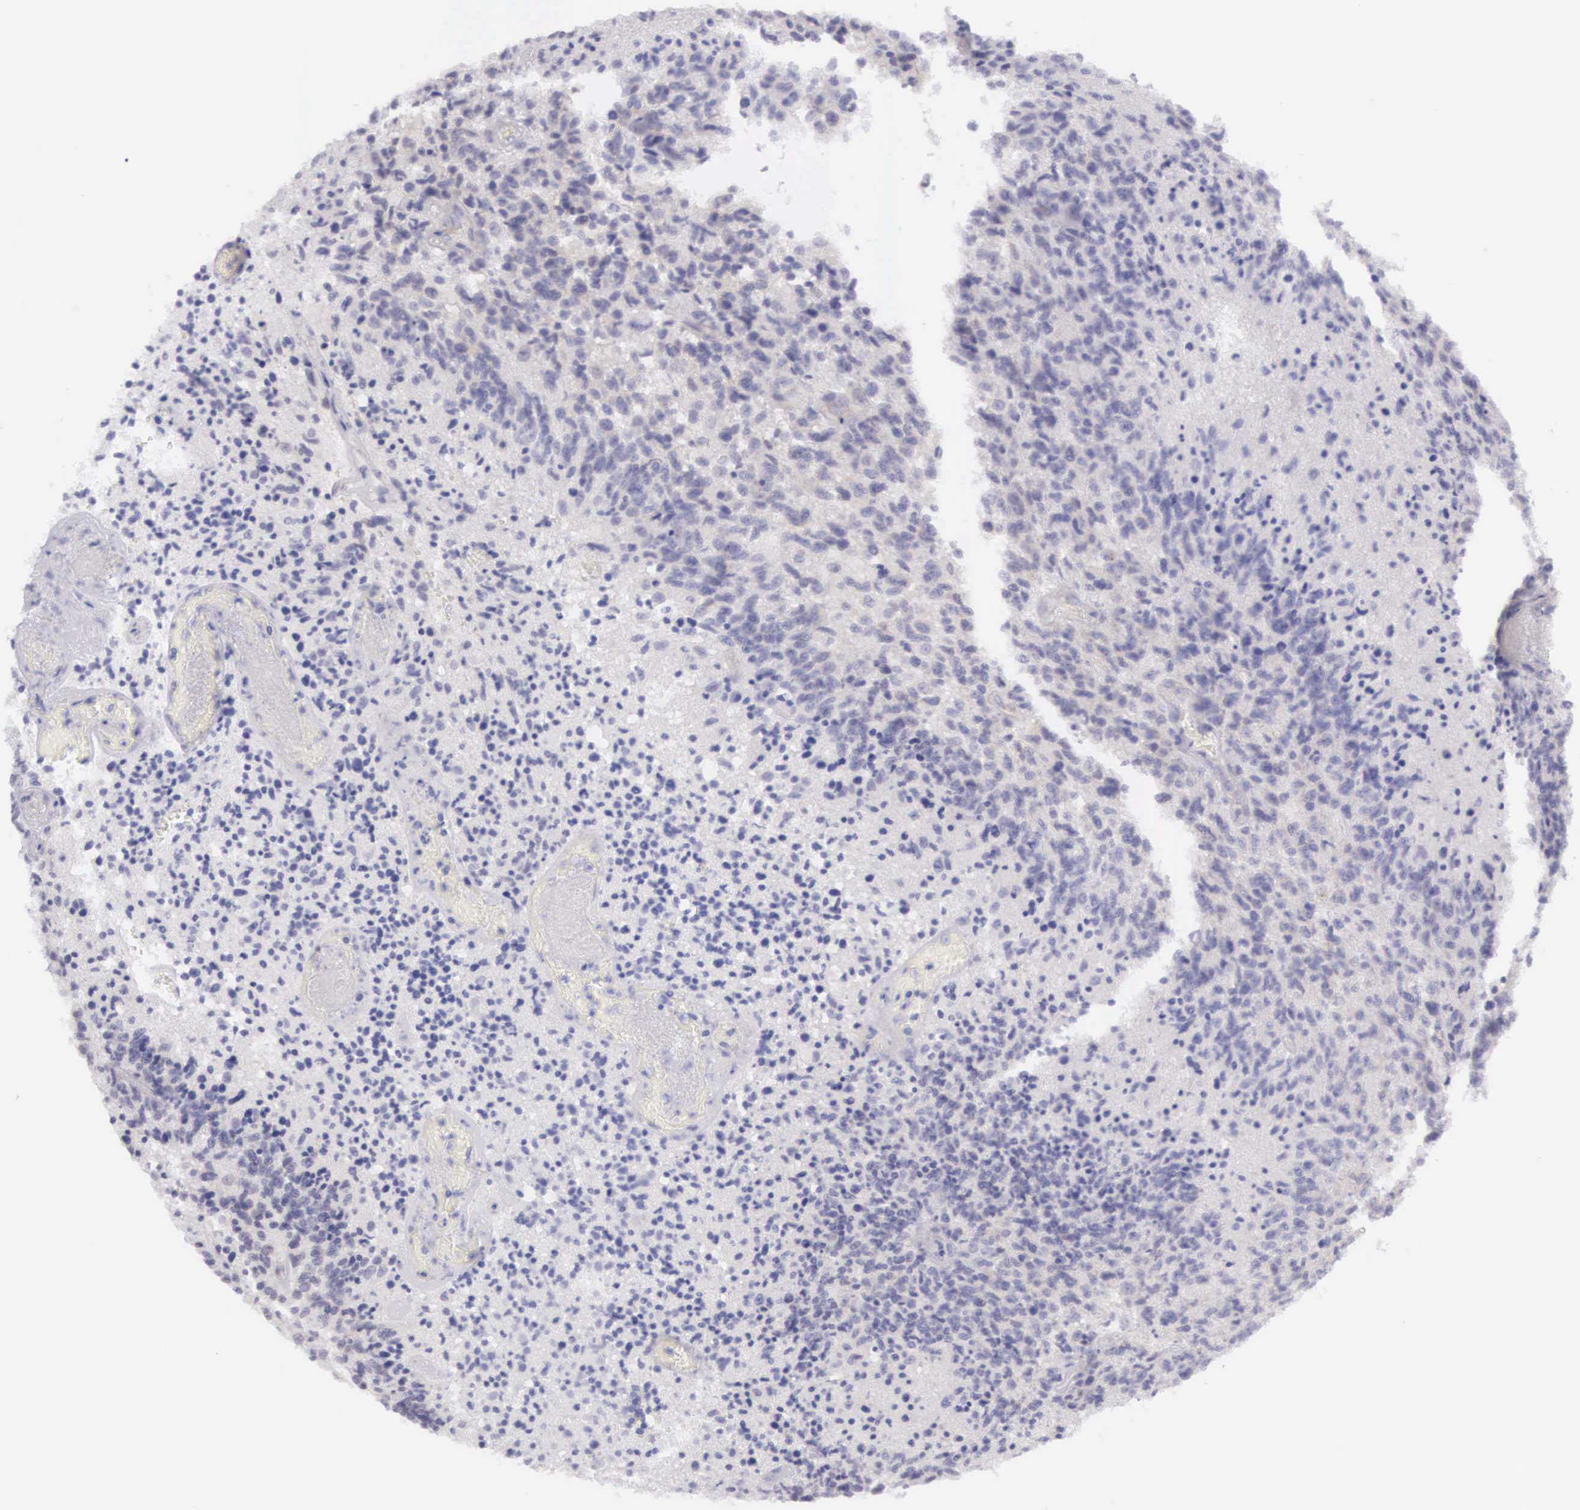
{"staining": {"intensity": "weak", "quantity": "<25%", "location": "cytoplasmic/membranous"}, "tissue": "glioma", "cell_type": "Tumor cells", "image_type": "cancer", "snomed": [{"axis": "morphology", "description": "Glioma, malignant, High grade"}, {"axis": "topography", "description": "Brain"}], "caption": "Immunohistochemical staining of human high-grade glioma (malignant) demonstrates no significant positivity in tumor cells.", "gene": "ARFGAP3", "patient": {"sex": "male", "age": 36}}